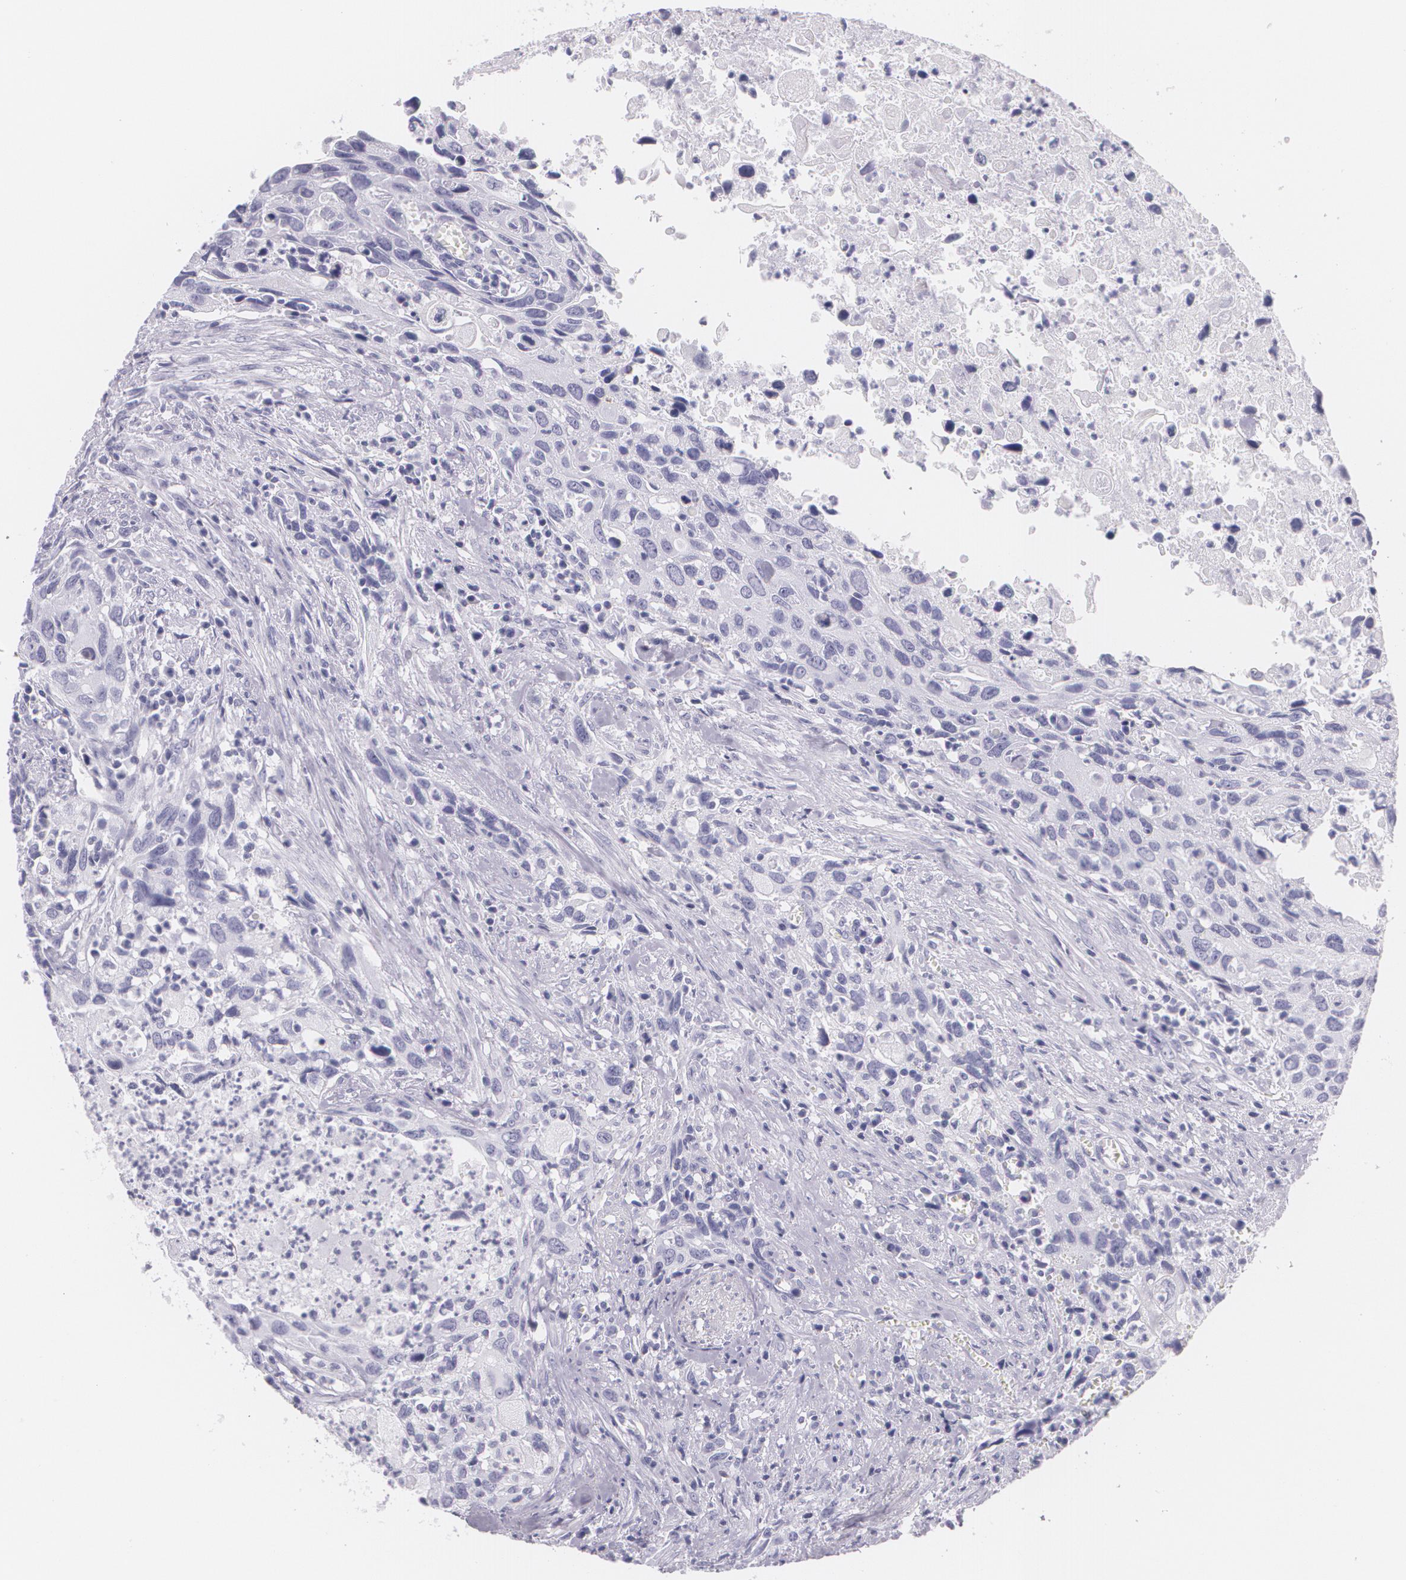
{"staining": {"intensity": "negative", "quantity": "none", "location": "none"}, "tissue": "urothelial cancer", "cell_type": "Tumor cells", "image_type": "cancer", "snomed": [{"axis": "morphology", "description": "Urothelial carcinoma, High grade"}, {"axis": "topography", "description": "Urinary bladder"}], "caption": "Immunohistochemical staining of urothelial carcinoma (high-grade) demonstrates no significant expression in tumor cells.", "gene": "DLG4", "patient": {"sex": "male", "age": 71}}